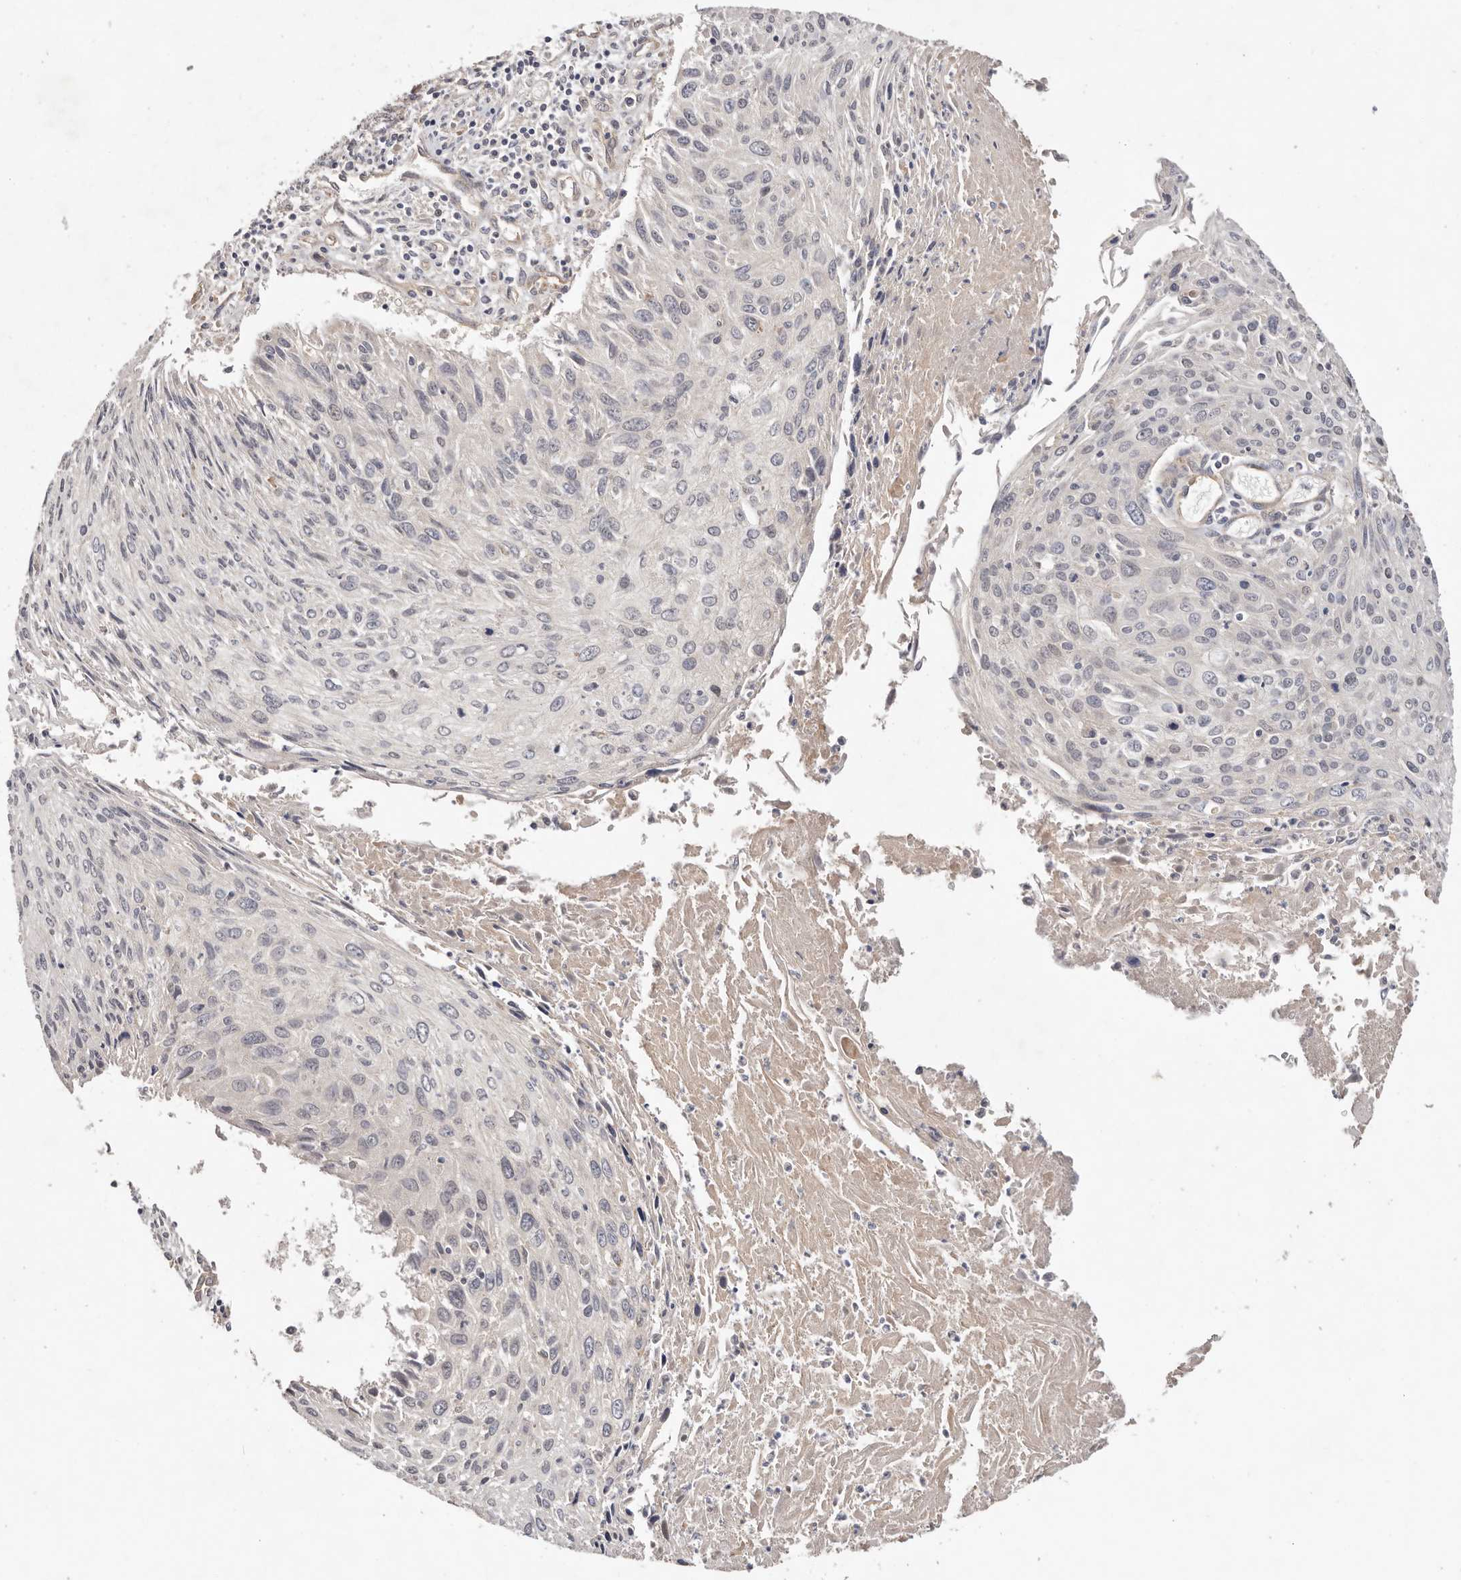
{"staining": {"intensity": "negative", "quantity": "none", "location": "none"}, "tissue": "cervical cancer", "cell_type": "Tumor cells", "image_type": "cancer", "snomed": [{"axis": "morphology", "description": "Squamous cell carcinoma, NOS"}, {"axis": "topography", "description": "Cervix"}], "caption": "A high-resolution image shows immunohistochemistry staining of cervical squamous cell carcinoma, which exhibits no significant positivity in tumor cells.", "gene": "MACF1", "patient": {"sex": "female", "age": 51}}